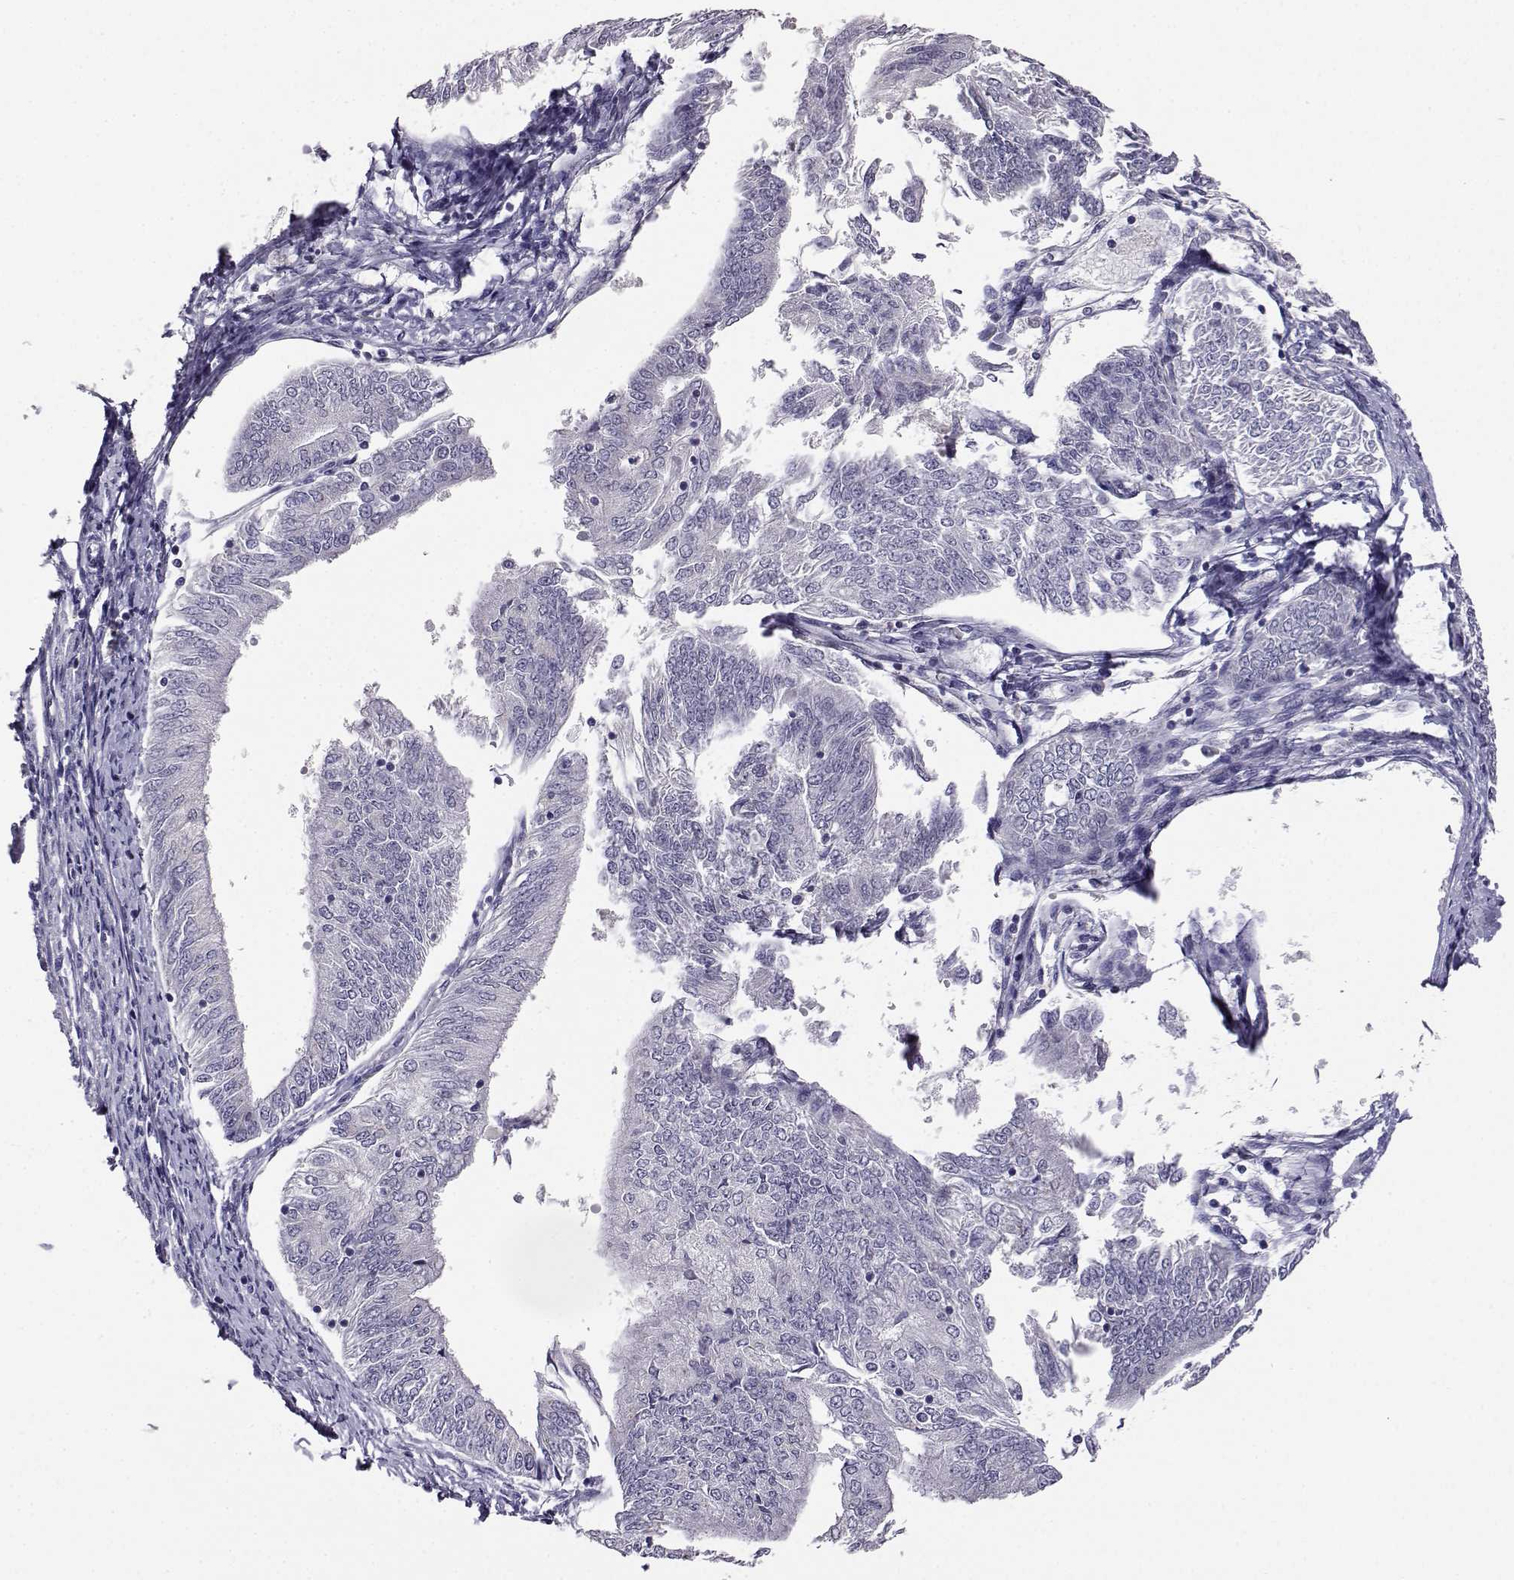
{"staining": {"intensity": "negative", "quantity": "none", "location": "none"}, "tissue": "endometrial cancer", "cell_type": "Tumor cells", "image_type": "cancer", "snomed": [{"axis": "morphology", "description": "Adenocarcinoma, NOS"}, {"axis": "topography", "description": "Endometrium"}], "caption": "Endometrial cancer (adenocarcinoma) stained for a protein using immunohistochemistry displays no positivity tumor cells.", "gene": "AKR1B1", "patient": {"sex": "female", "age": 58}}